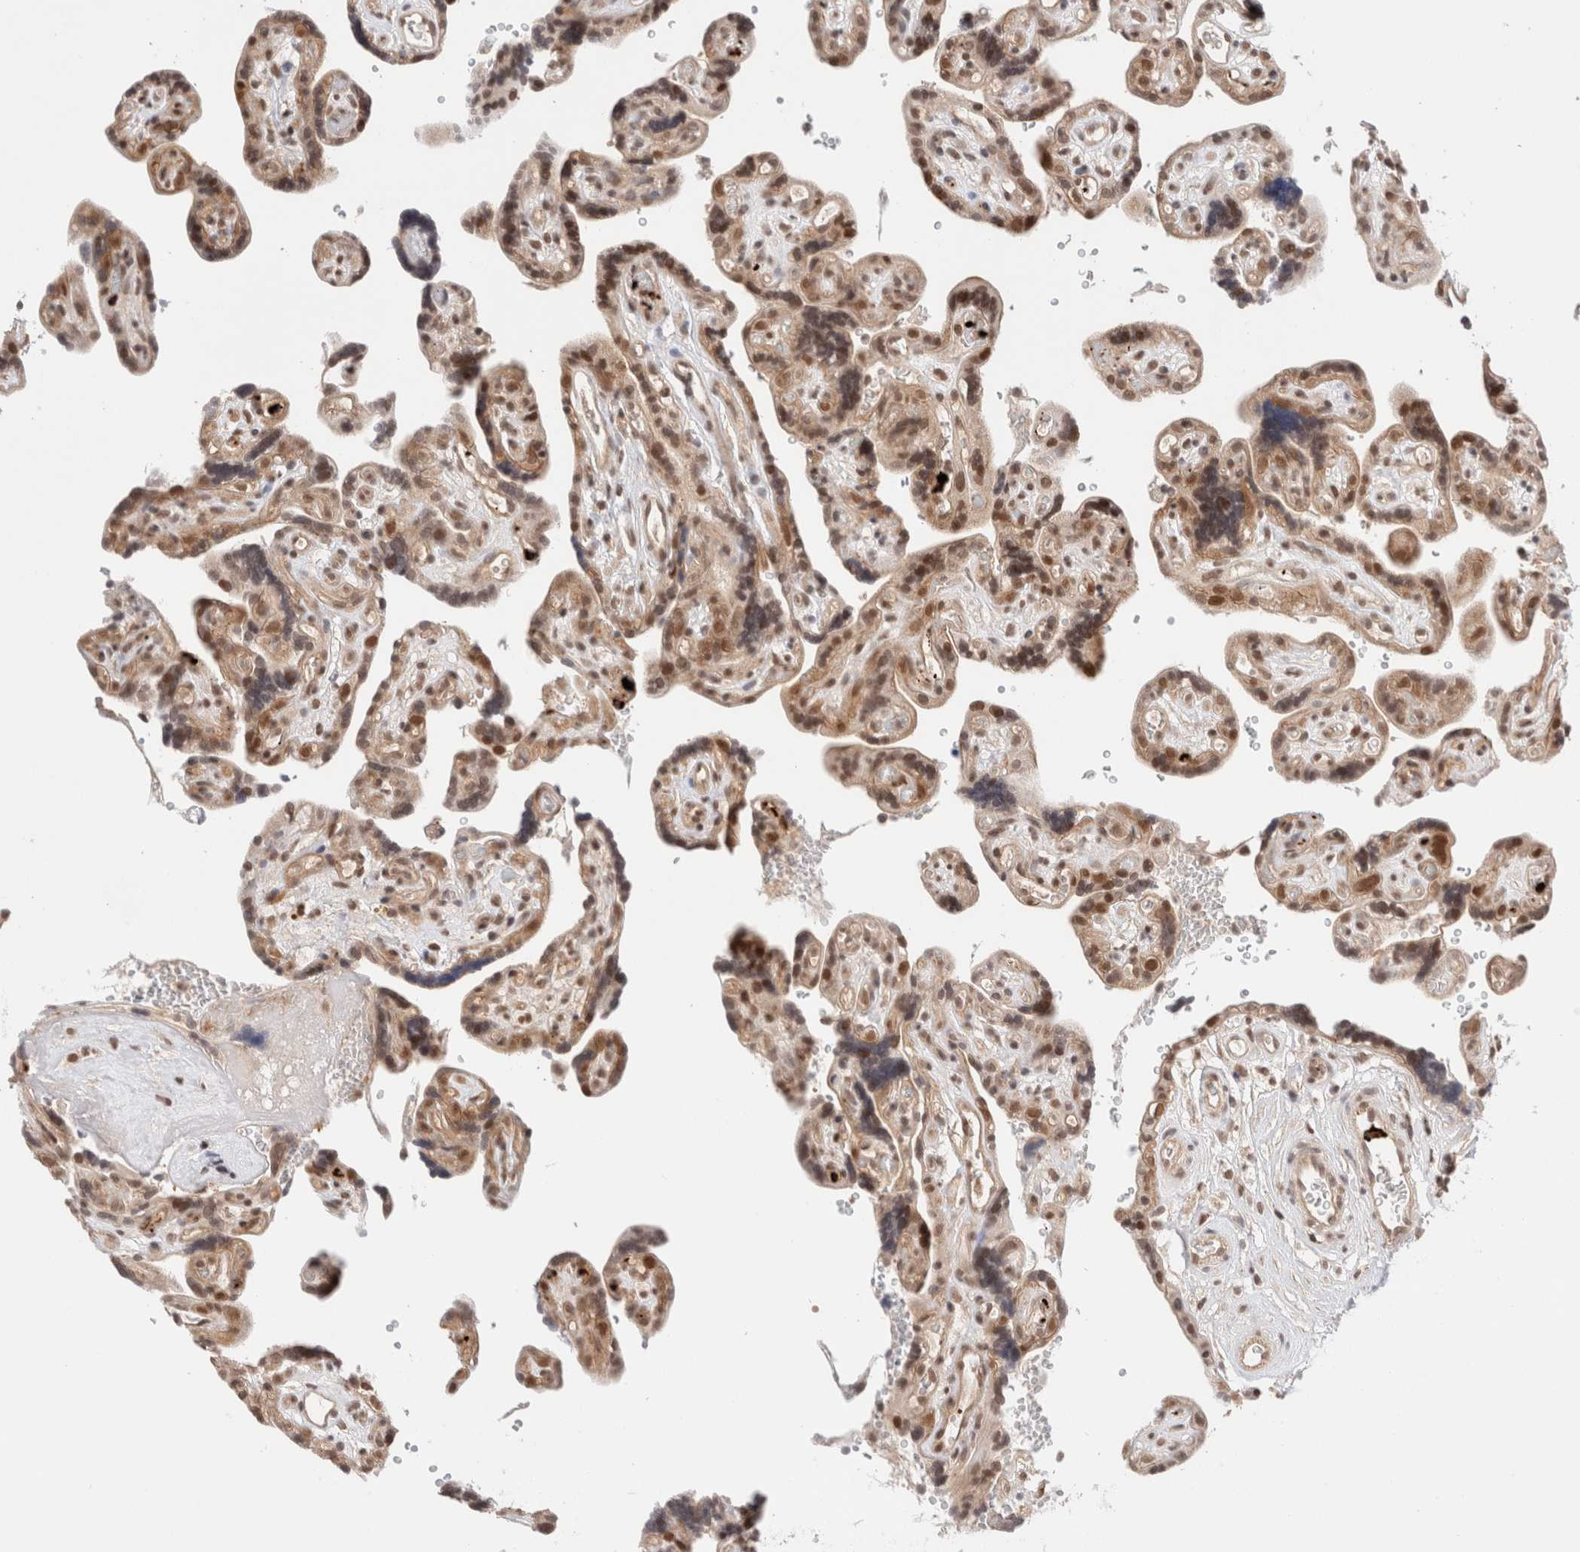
{"staining": {"intensity": "moderate", "quantity": ">75%", "location": "nuclear"}, "tissue": "placenta", "cell_type": "Decidual cells", "image_type": "normal", "snomed": [{"axis": "morphology", "description": "Normal tissue, NOS"}, {"axis": "topography", "description": "Placenta"}], "caption": "Benign placenta was stained to show a protein in brown. There is medium levels of moderate nuclear expression in approximately >75% of decidual cells. (Stains: DAB (3,3'-diaminobenzidine) in brown, nuclei in blue, Microscopy: brightfield microscopy at high magnification).", "gene": "GATAD2A", "patient": {"sex": "female", "age": 30}}